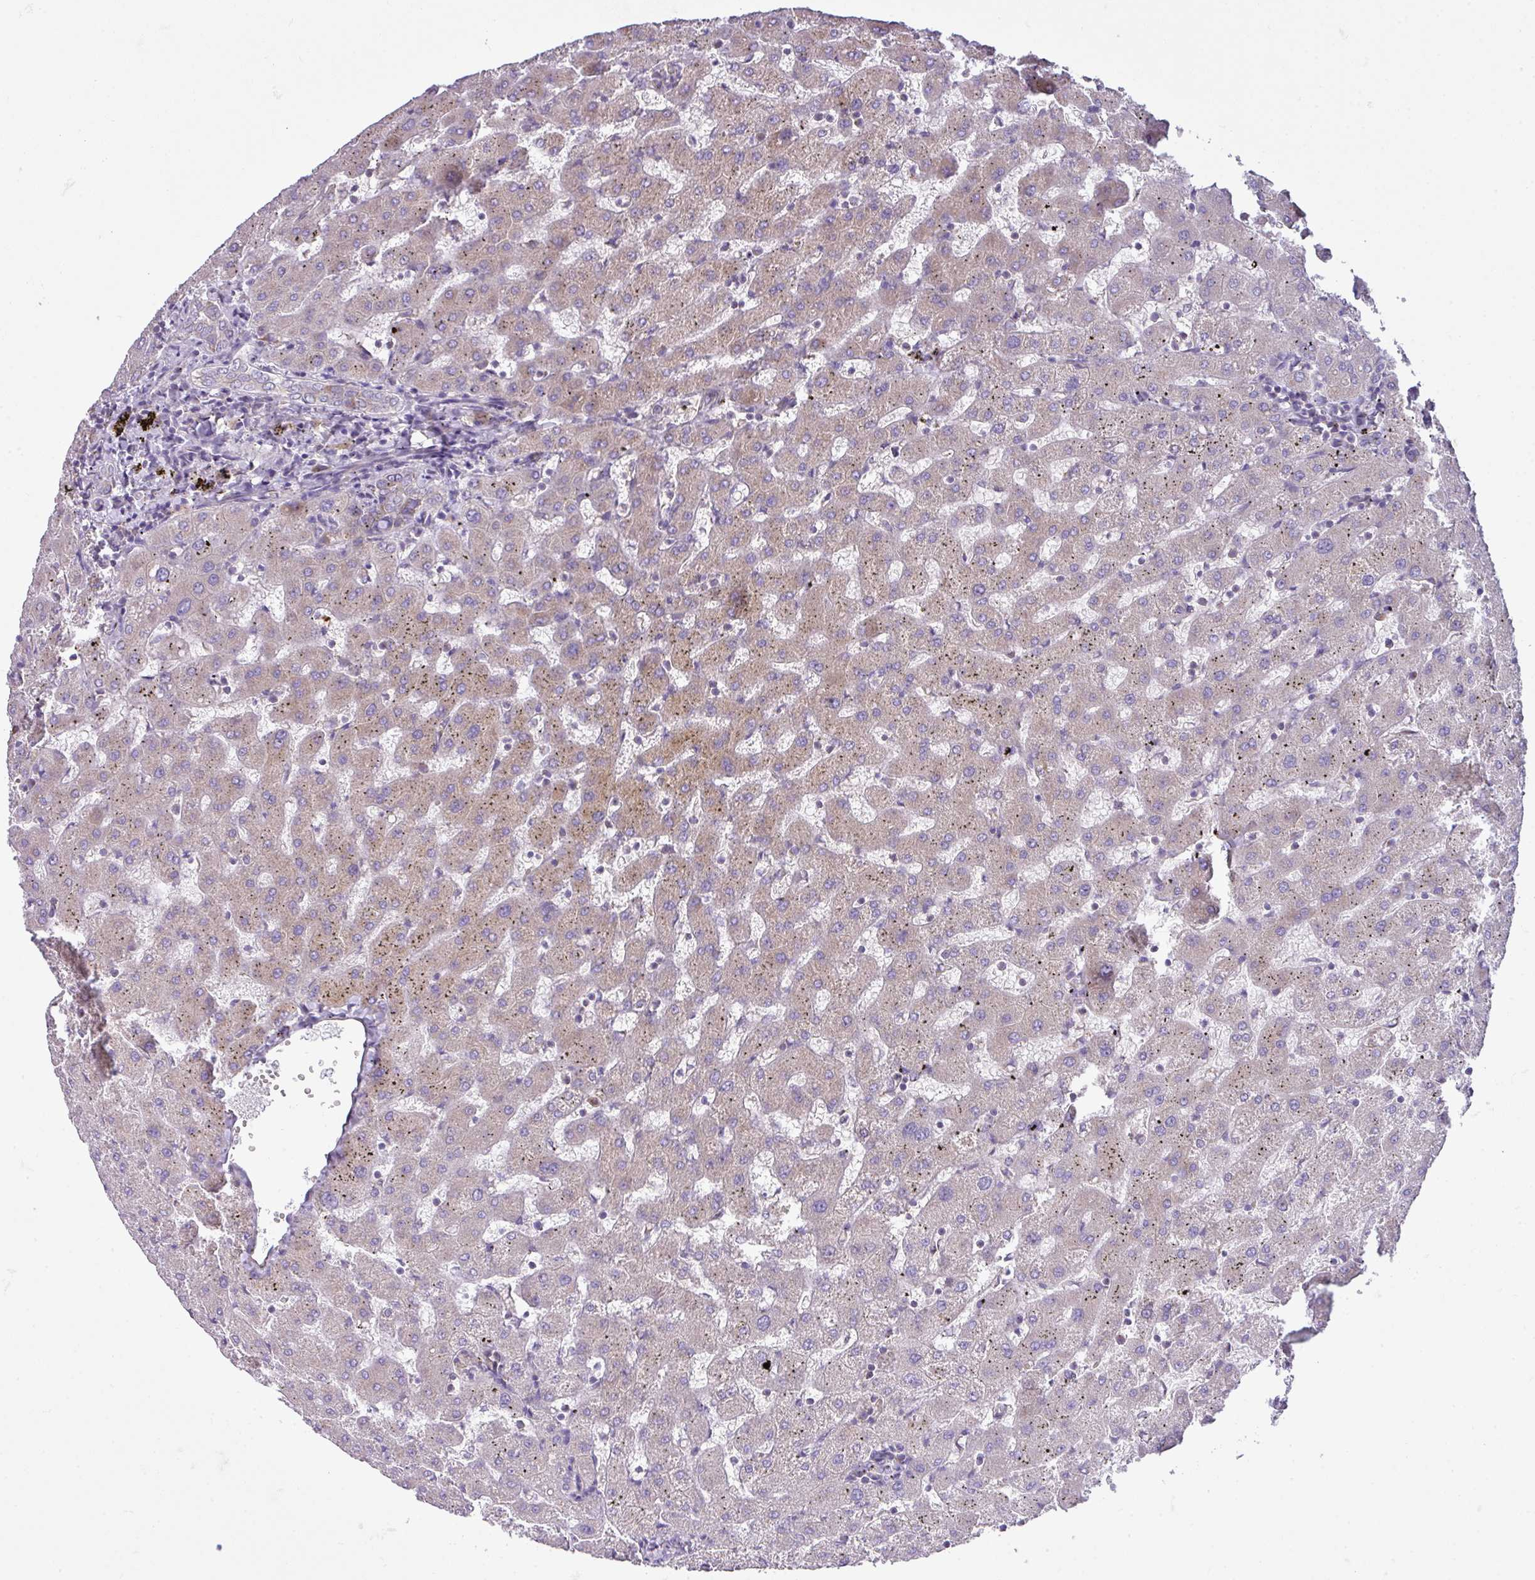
{"staining": {"intensity": "negative", "quantity": "none", "location": "none"}, "tissue": "liver", "cell_type": "Cholangiocytes", "image_type": "normal", "snomed": [{"axis": "morphology", "description": "Normal tissue, NOS"}, {"axis": "topography", "description": "Liver"}], "caption": "This is an immunohistochemistry micrograph of normal human liver. There is no expression in cholangiocytes.", "gene": "VTI1A", "patient": {"sex": "female", "age": 63}}